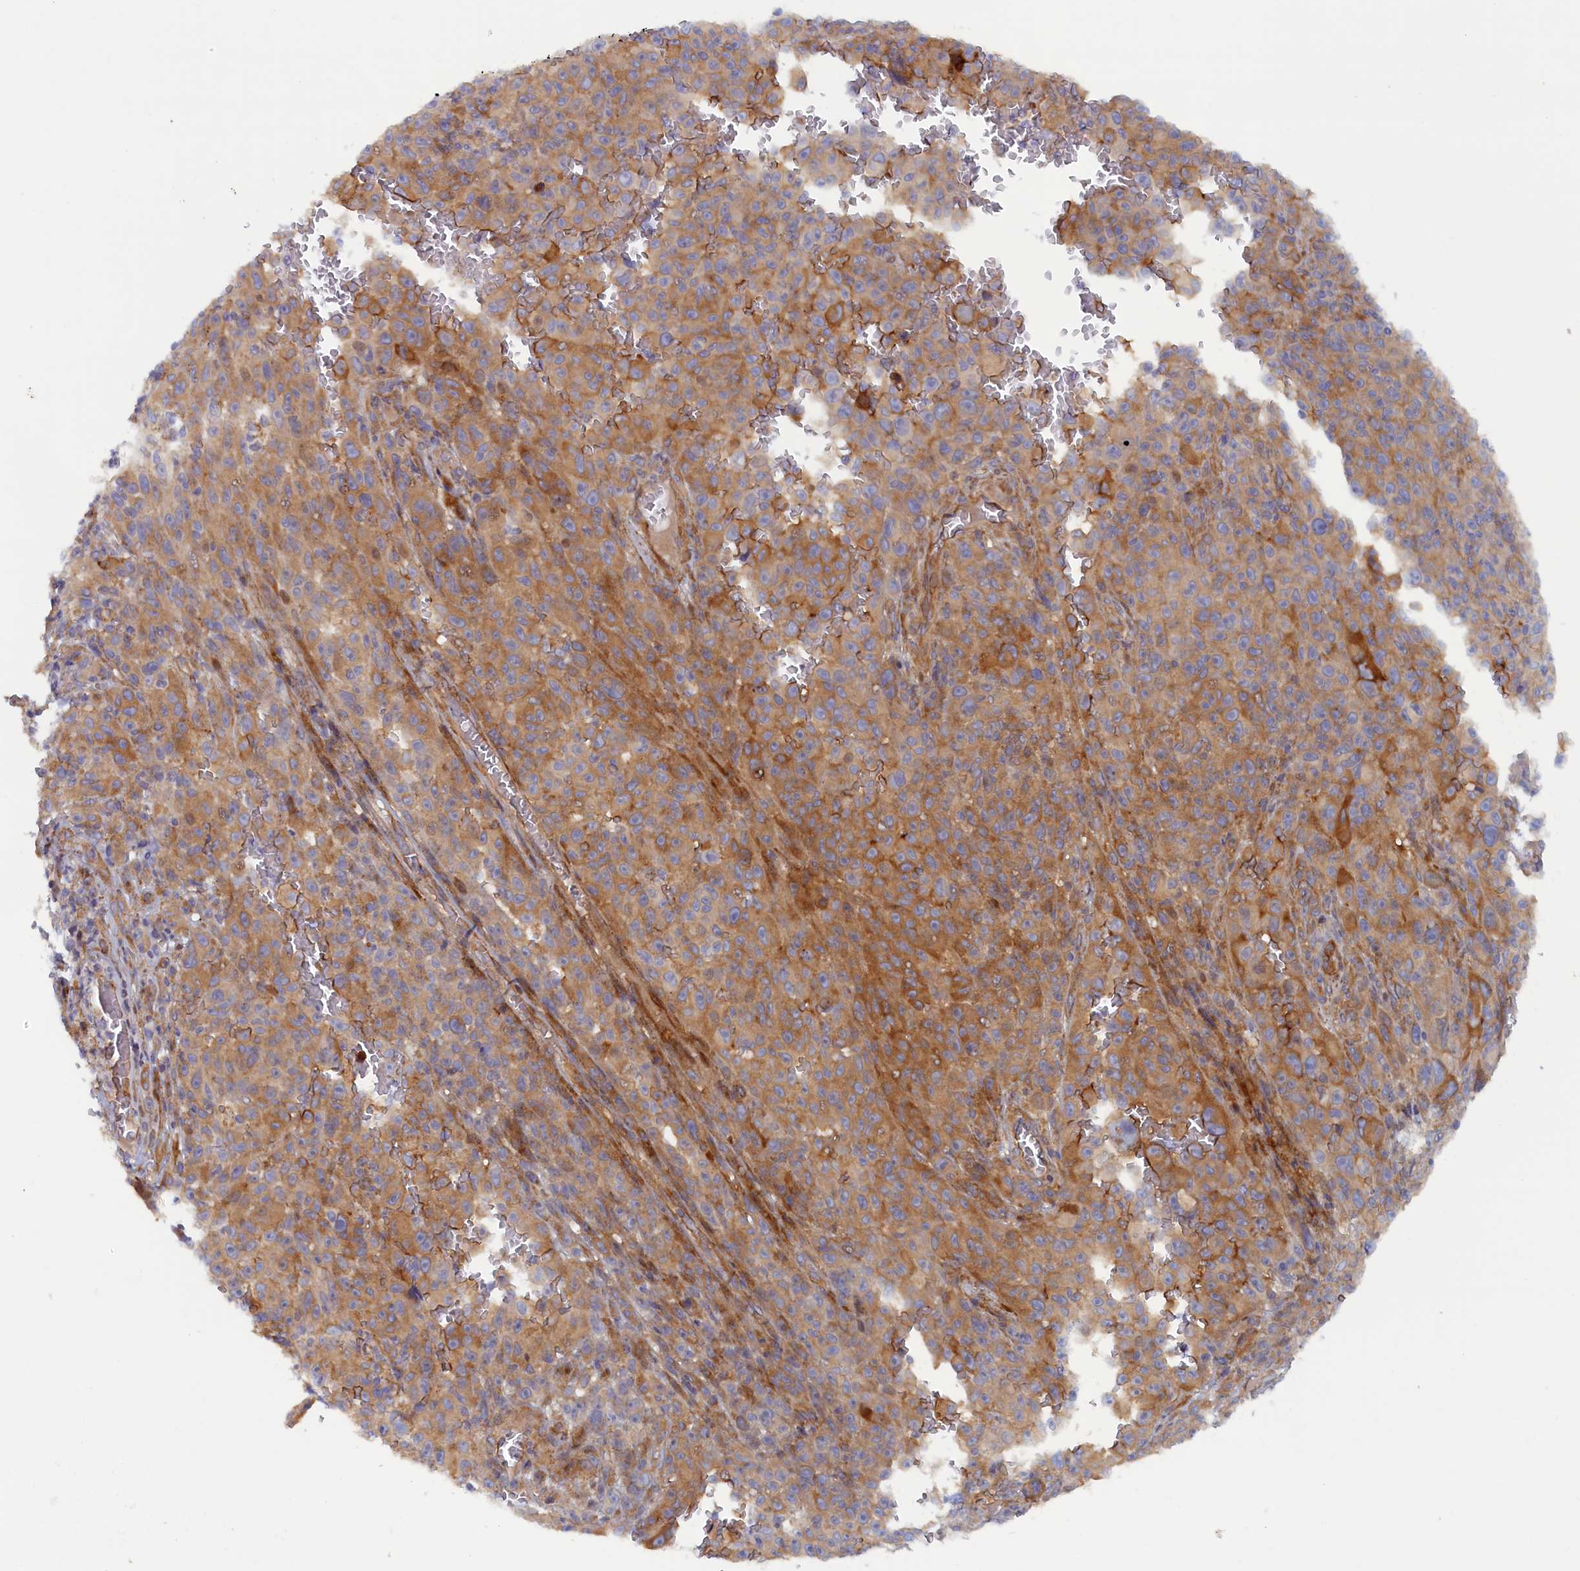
{"staining": {"intensity": "moderate", "quantity": "25%-75%", "location": "cytoplasmic/membranous"}, "tissue": "melanoma", "cell_type": "Tumor cells", "image_type": "cancer", "snomed": [{"axis": "morphology", "description": "Malignant melanoma, NOS"}, {"axis": "topography", "description": "Skin"}], "caption": "Malignant melanoma tissue exhibits moderate cytoplasmic/membranous positivity in approximately 25%-75% of tumor cells", "gene": "TMEM196", "patient": {"sex": "female", "age": 82}}